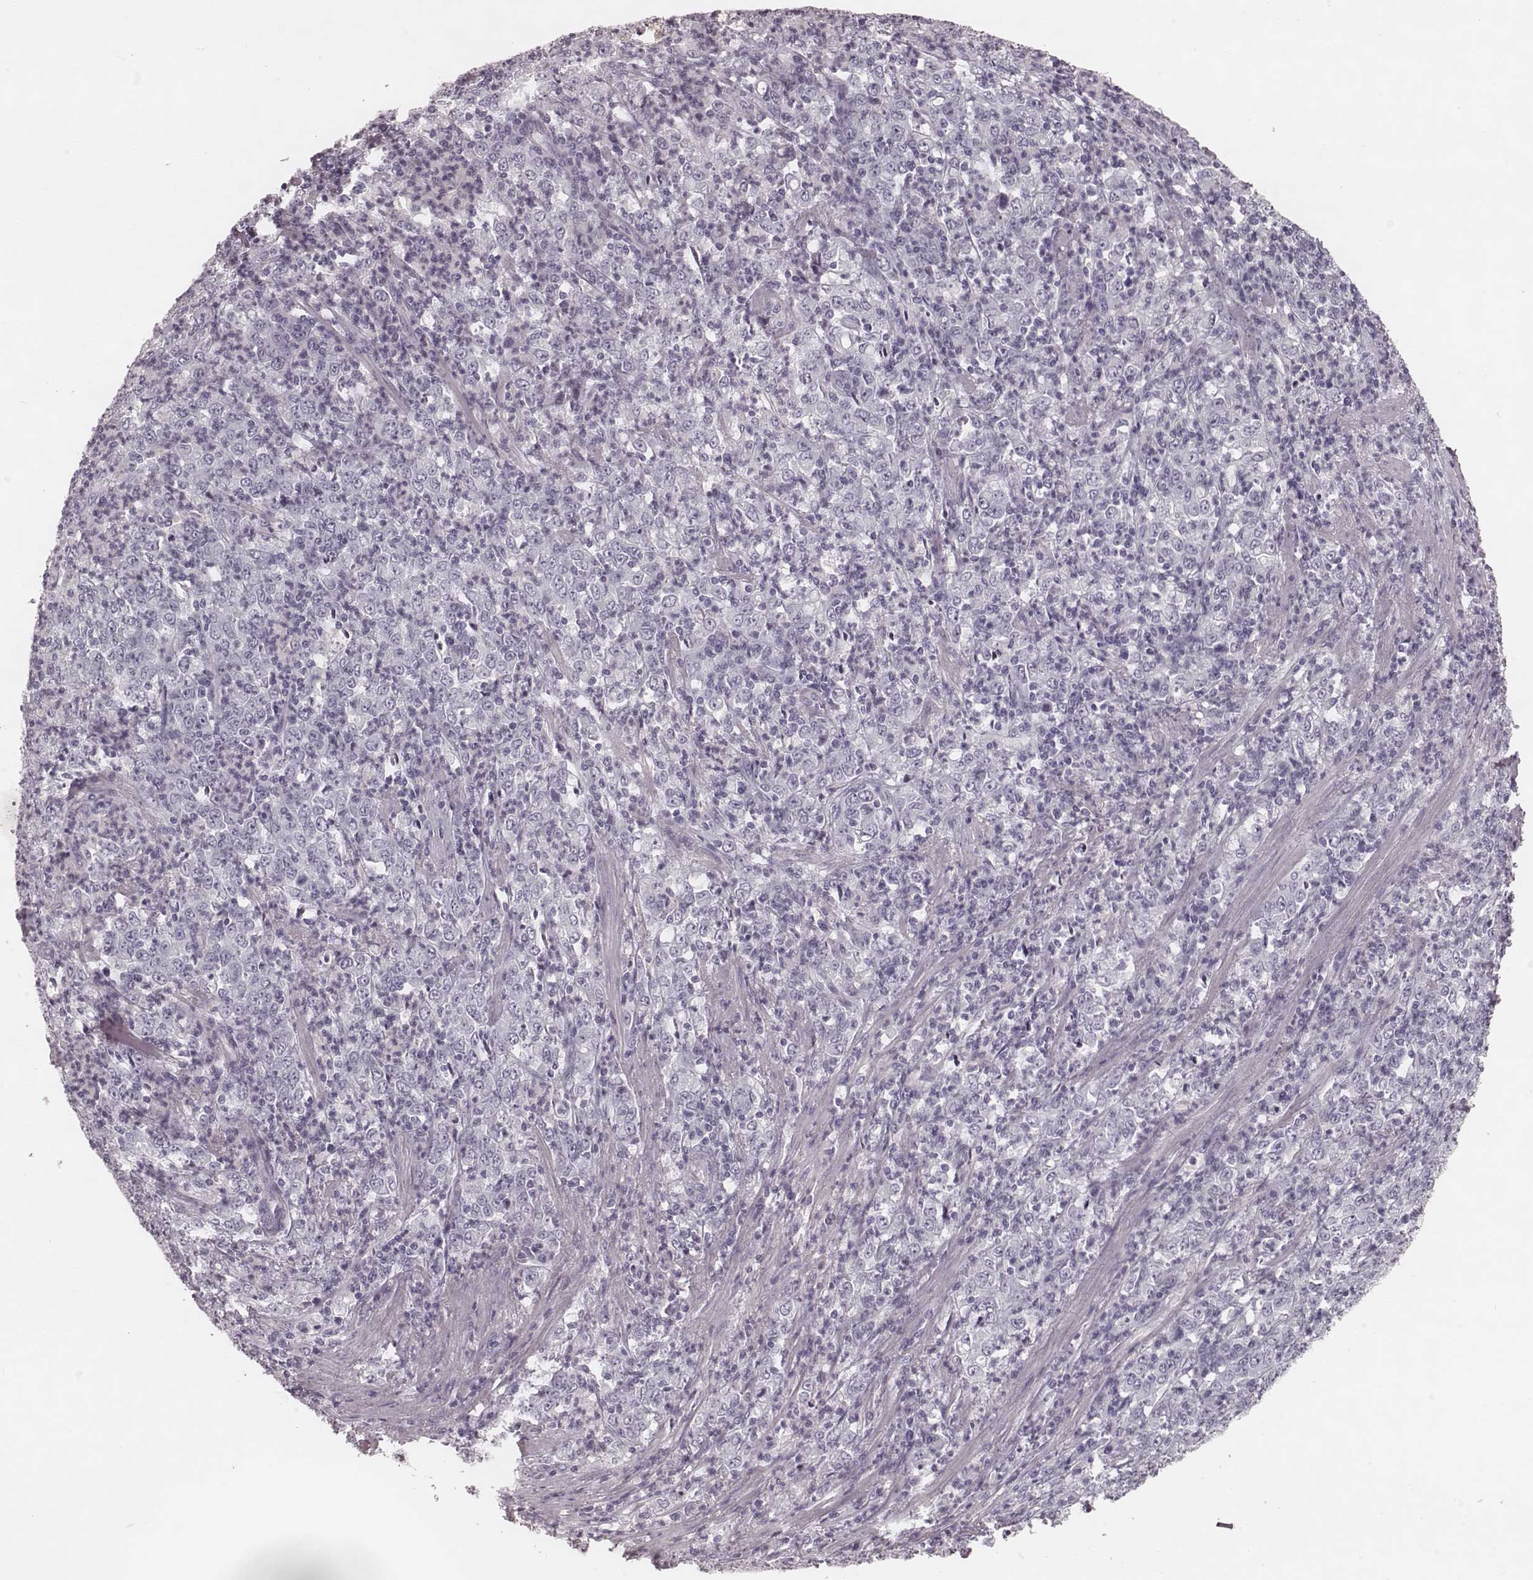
{"staining": {"intensity": "negative", "quantity": "none", "location": "none"}, "tissue": "stomach cancer", "cell_type": "Tumor cells", "image_type": "cancer", "snomed": [{"axis": "morphology", "description": "Adenocarcinoma, NOS"}, {"axis": "topography", "description": "Stomach, lower"}], "caption": "An image of human stomach adenocarcinoma is negative for staining in tumor cells.", "gene": "KRT74", "patient": {"sex": "female", "age": 71}}